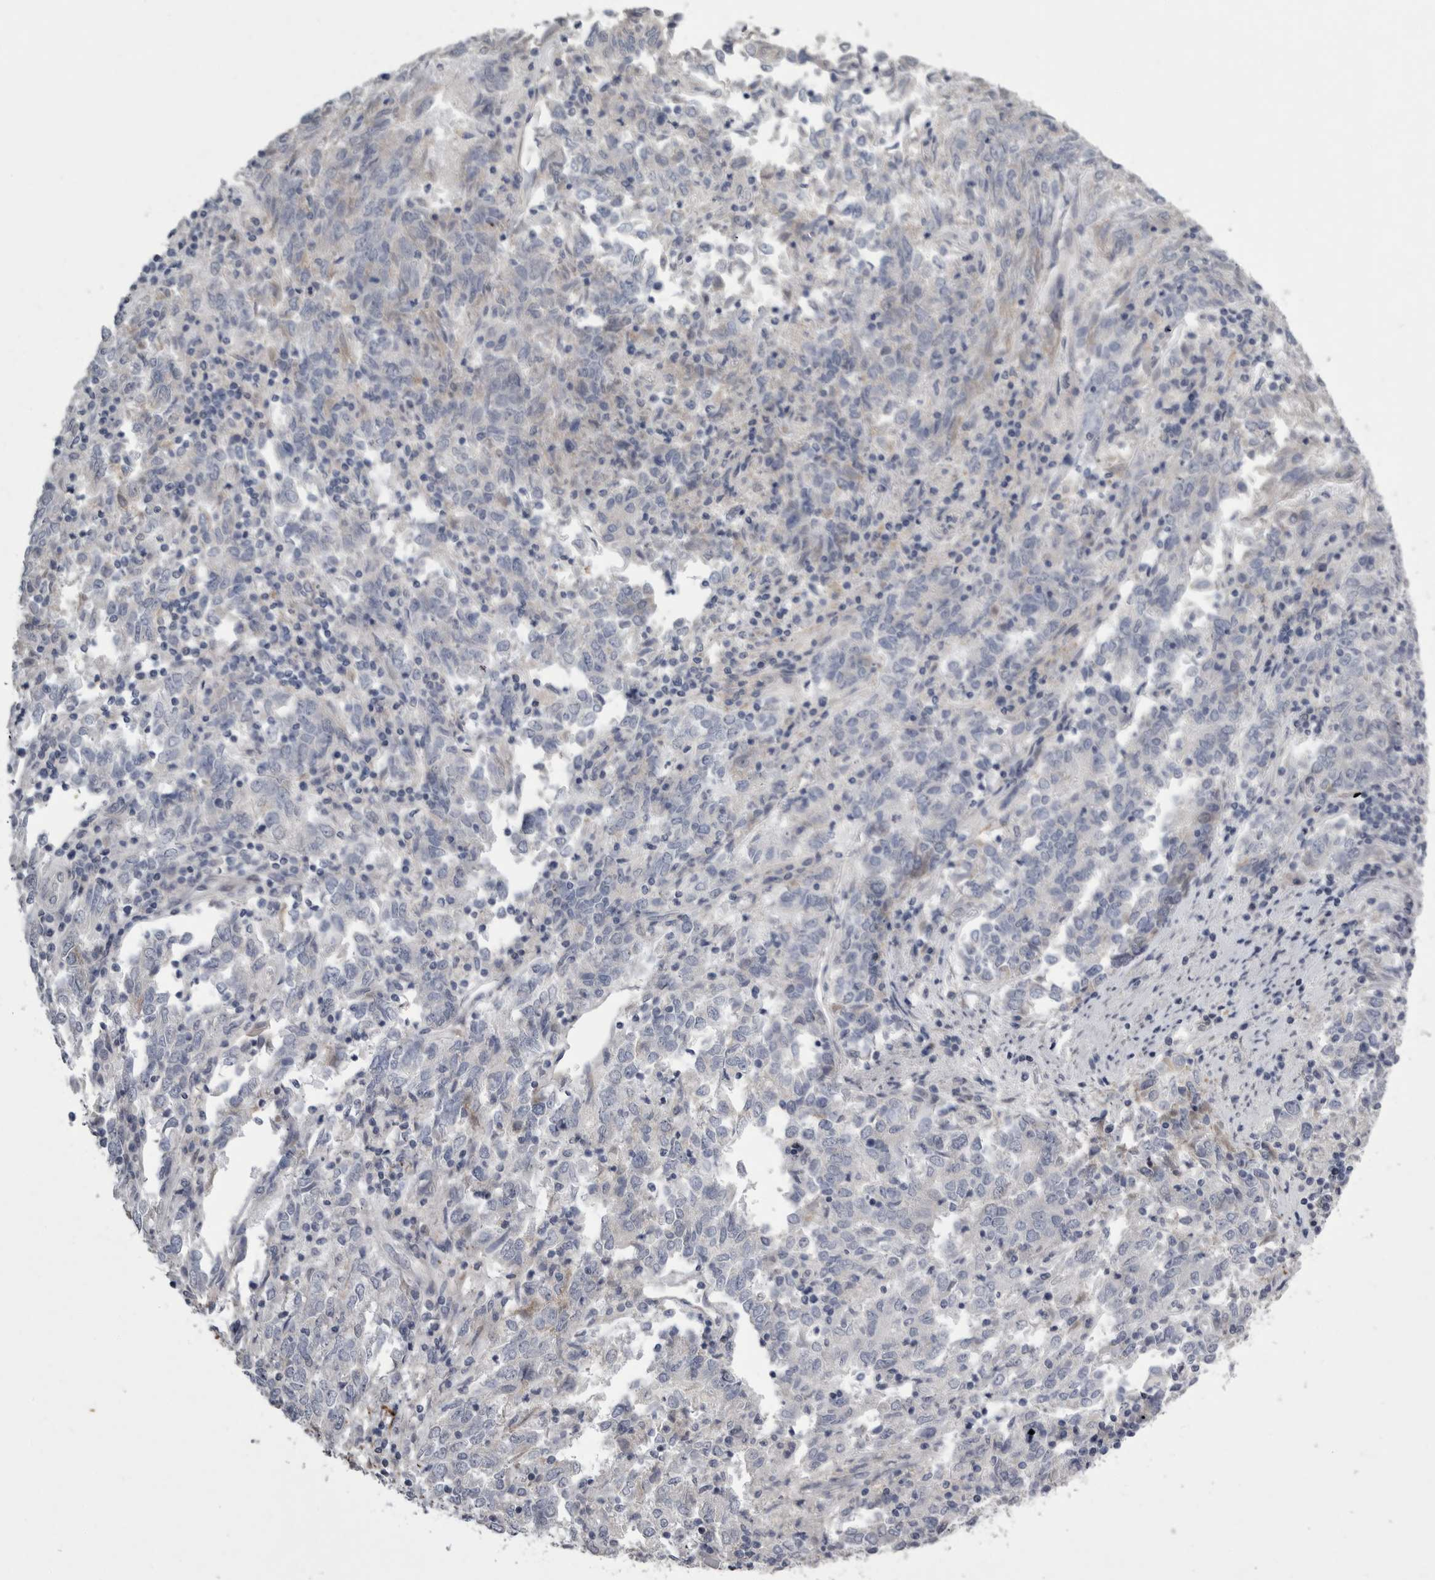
{"staining": {"intensity": "negative", "quantity": "none", "location": "none"}, "tissue": "endometrial cancer", "cell_type": "Tumor cells", "image_type": "cancer", "snomed": [{"axis": "morphology", "description": "Adenocarcinoma, NOS"}, {"axis": "topography", "description": "Endometrium"}], "caption": "Tumor cells are negative for protein expression in human endometrial adenocarcinoma.", "gene": "CRP", "patient": {"sex": "female", "age": 80}}